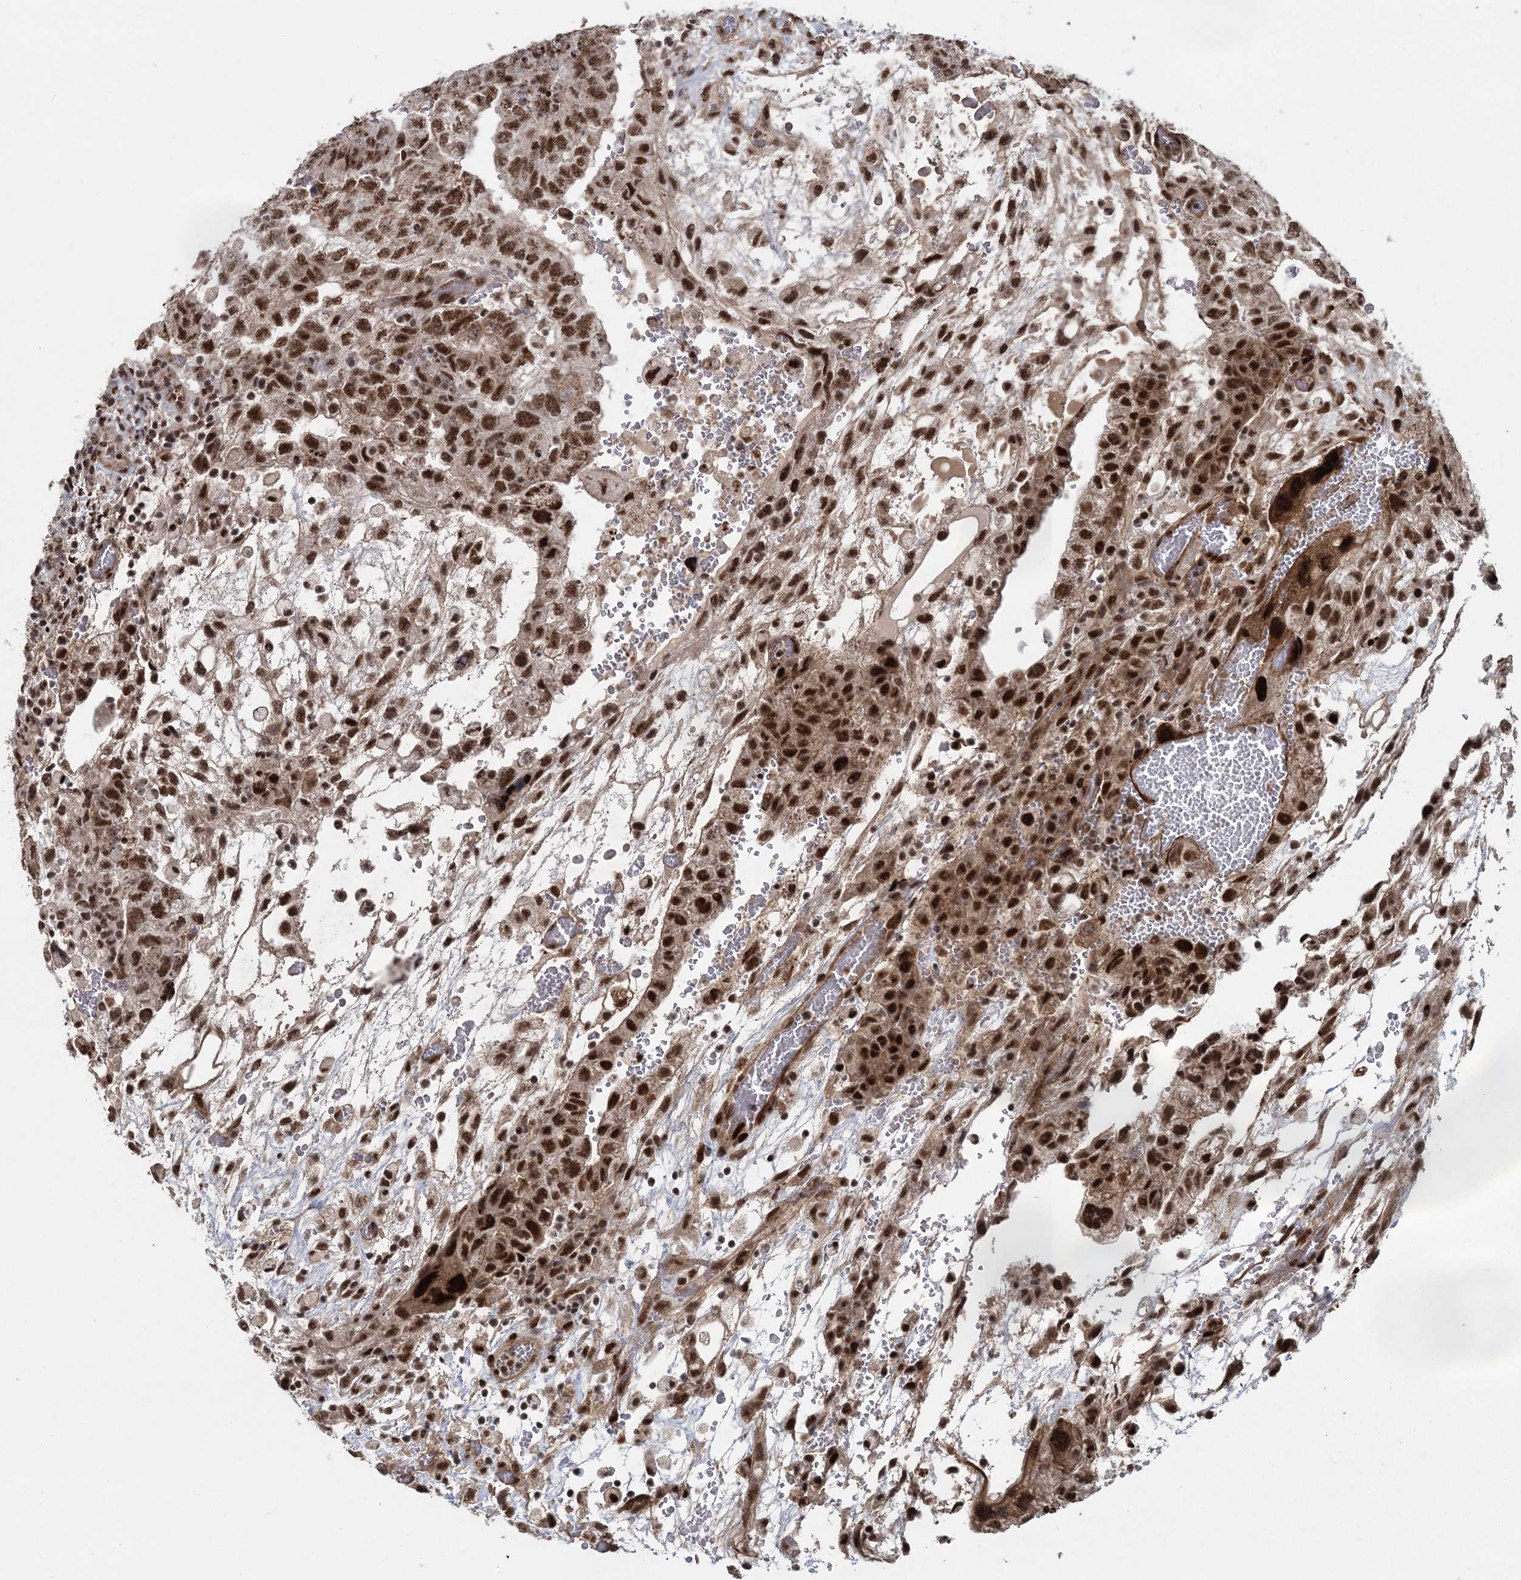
{"staining": {"intensity": "strong", "quantity": ">75%", "location": "nuclear"}, "tissue": "testis cancer", "cell_type": "Tumor cells", "image_type": "cancer", "snomed": [{"axis": "morphology", "description": "Carcinoma, Embryonal, NOS"}, {"axis": "topography", "description": "Testis"}], "caption": "The photomicrograph shows a brown stain indicating the presence of a protein in the nuclear of tumor cells in testis cancer (embryonal carcinoma).", "gene": "CWC22", "patient": {"sex": "male", "age": 36}}